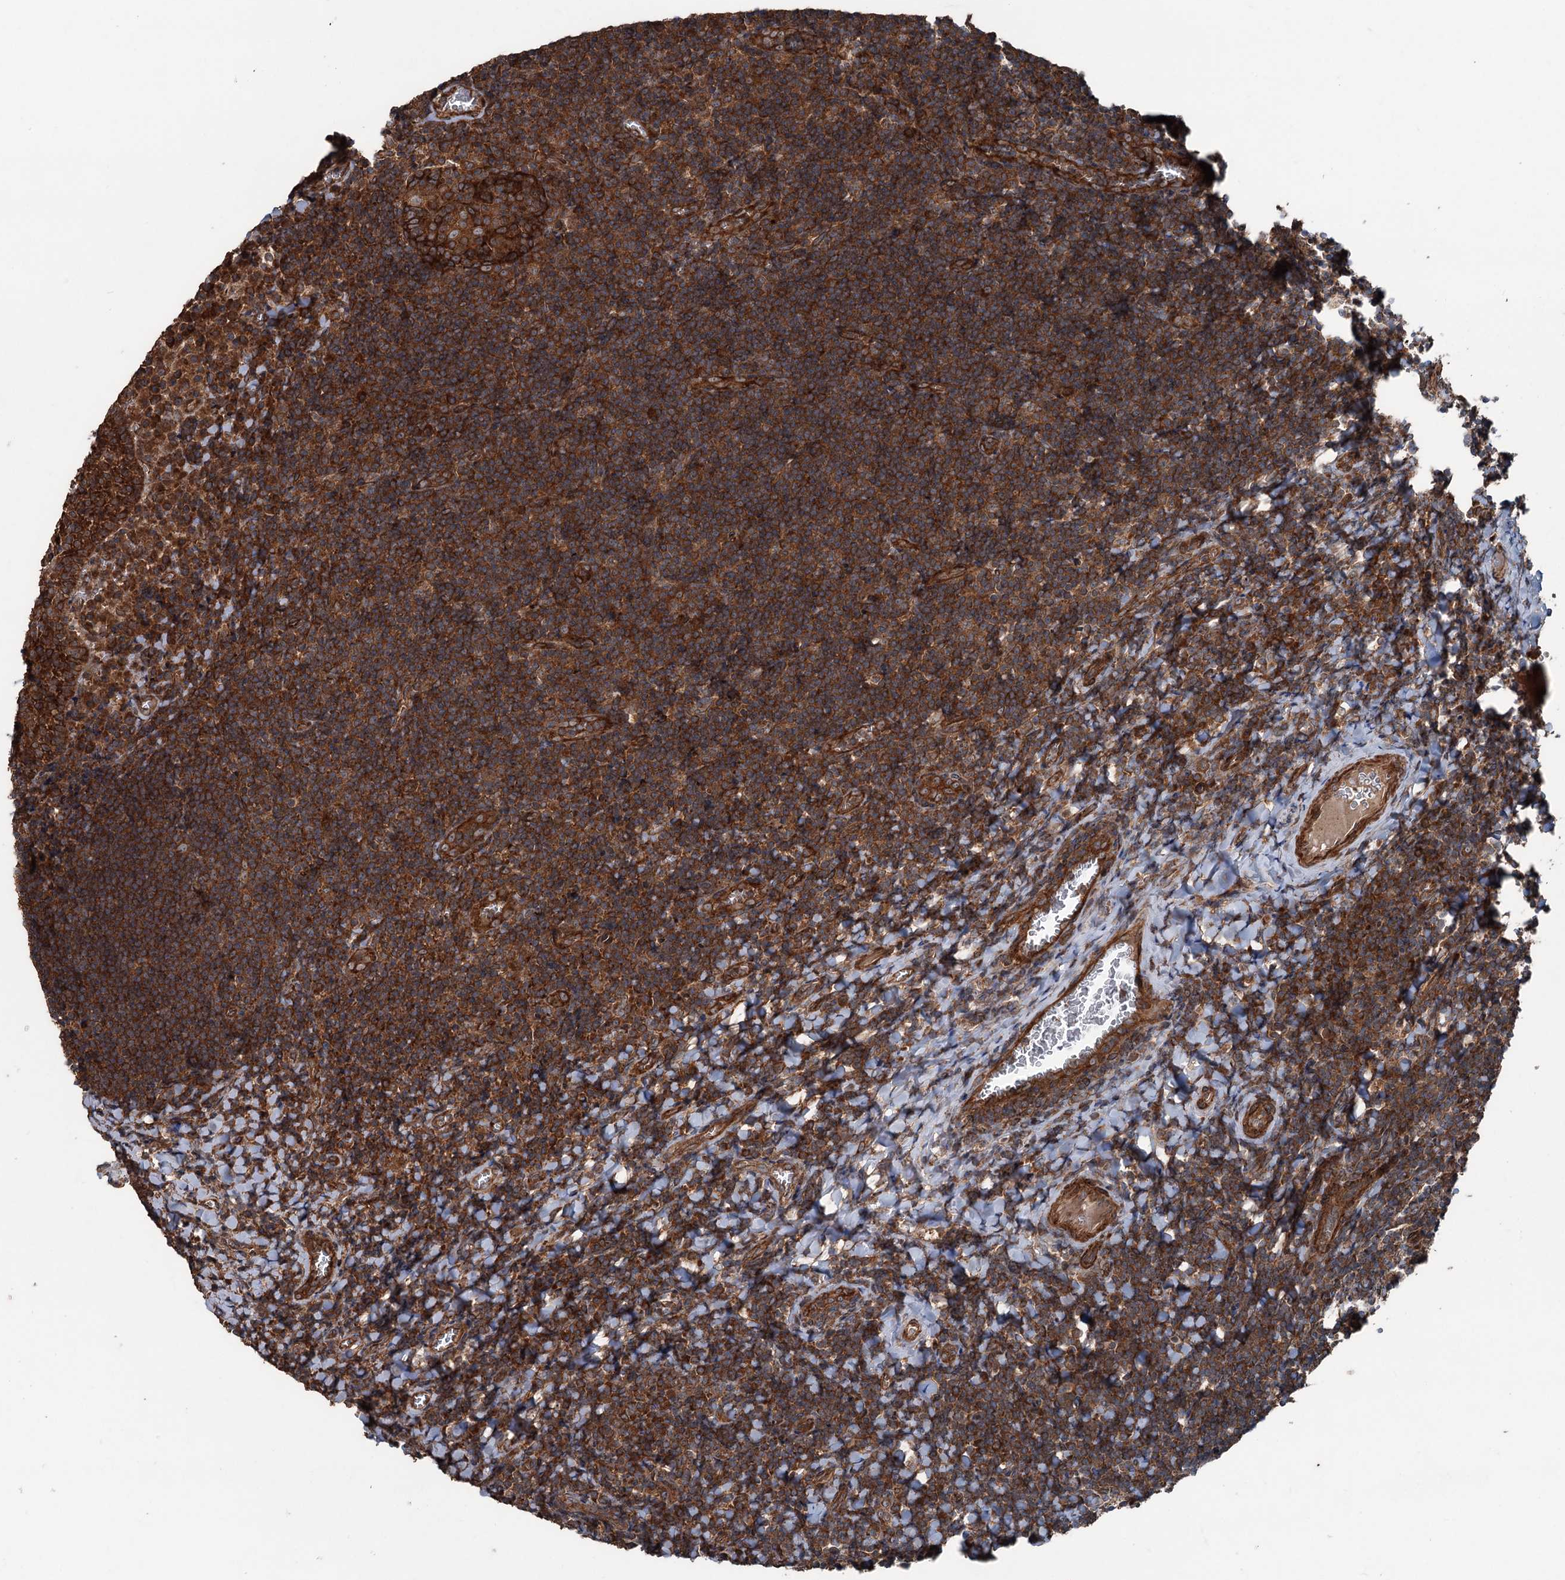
{"staining": {"intensity": "strong", "quantity": ">75%", "location": "cytoplasmic/membranous"}, "tissue": "tonsil", "cell_type": "Germinal center cells", "image_type": "normal", "snomed": [{"axis": "morphology", "description": "Normal tissue, NOS"}, {"axis": "topography", "description": "Tonsil"}], "caption": "Strong cytoplasmic/membranous protein expression is appreciated in approximately >75% of germinal center cells in tonsil.", "gene": "RNF214", "patient": {"sex": "male", "age": 27}}